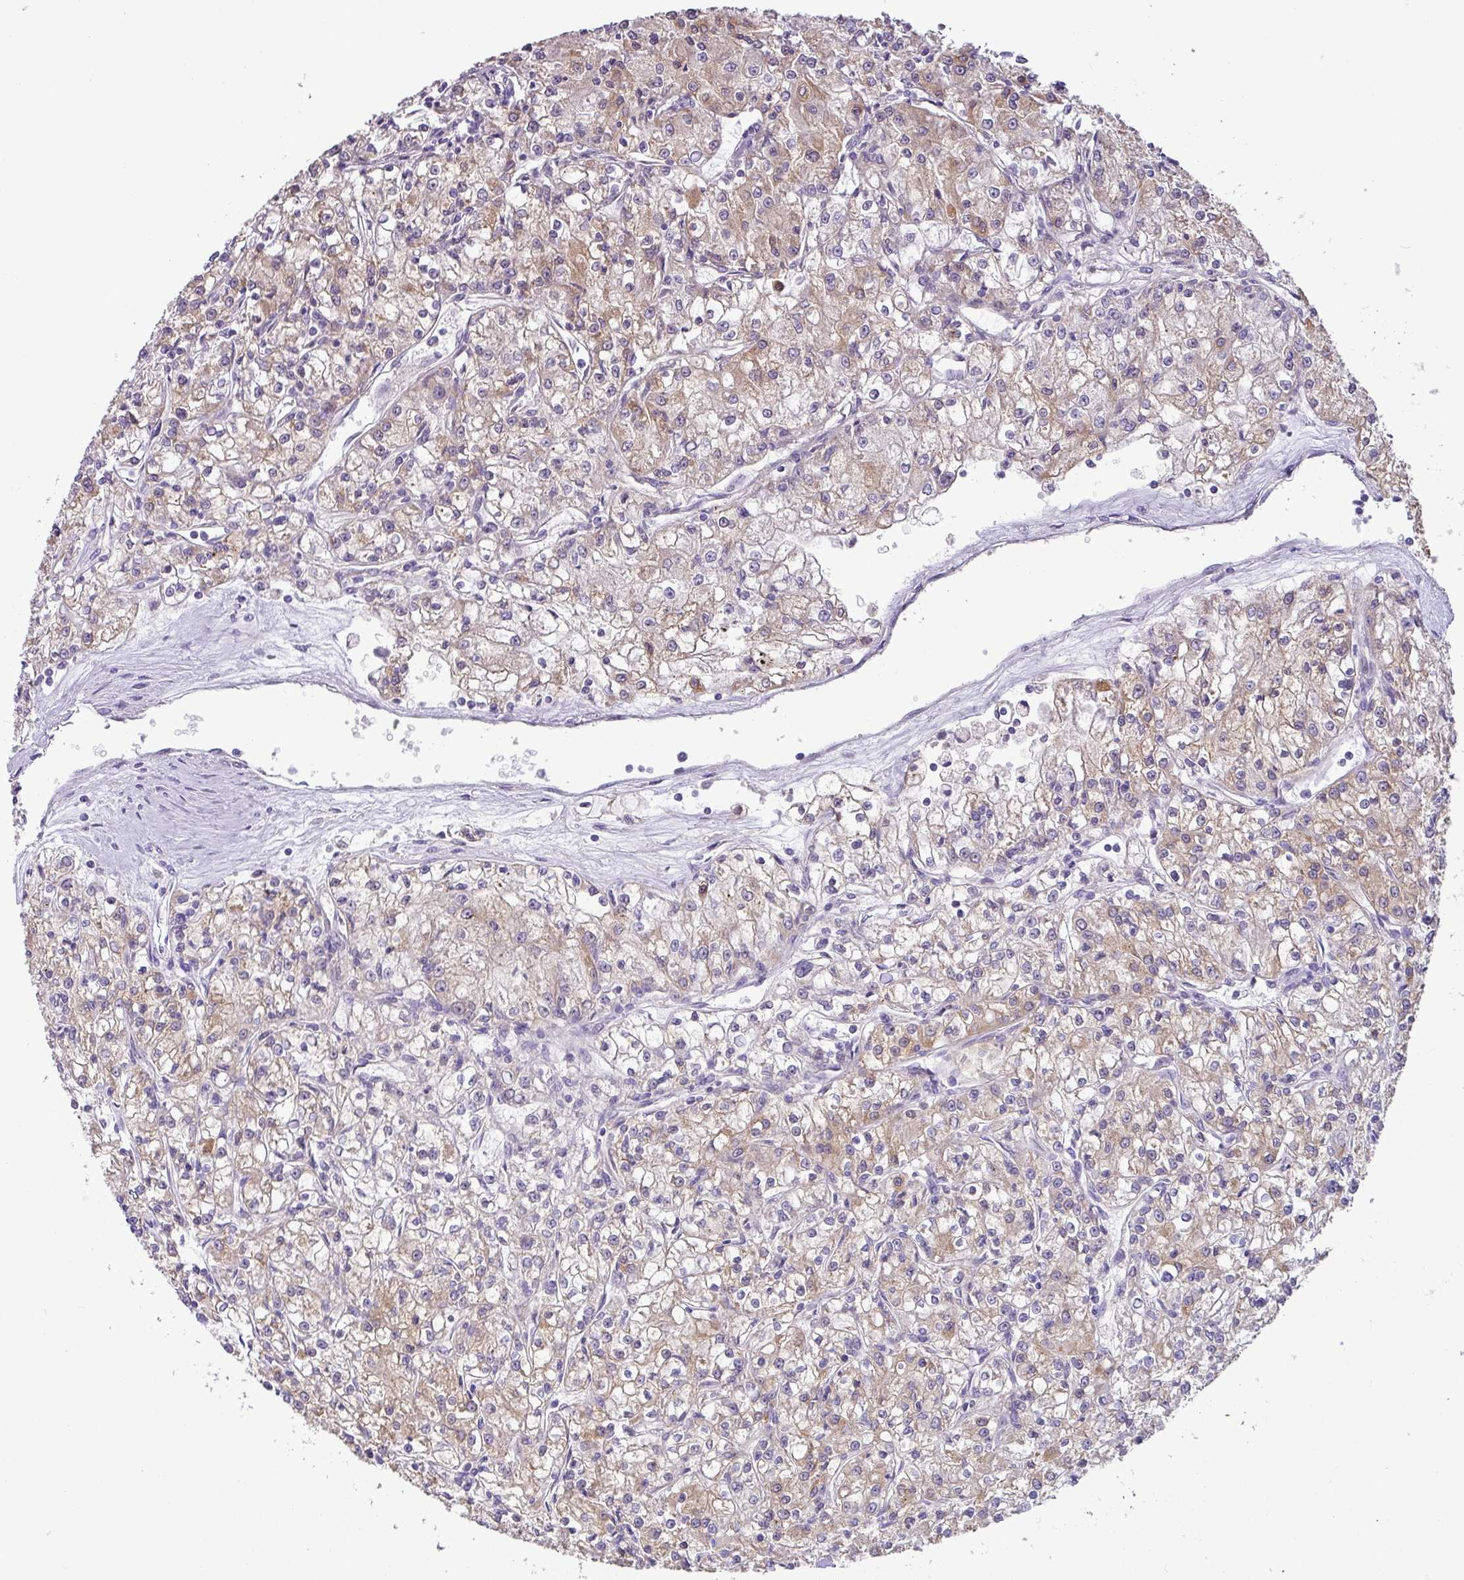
{"staining": {"intensity": "weak", "quantity": "25%-75%", "location": "cytoplasmic/membranous"}, "tissue": "renal cancer", "cell_type": "Tumor cells", "image_type": "cancer", "snomed": [{"axis": "morphology", "description": "Adenocarcinoma, NOS"}, {"axis": "topography", "description": "Kidney"}], "caption": "Immunohistochemical staining of adenocarcinoma (renal) shows low levels of weak cytoplasmic/membranous protein positivity in approximately 25%-75% of tumor cells.", "gene": "GALNT12", "patient": {"sex": "female", "age": 59}}